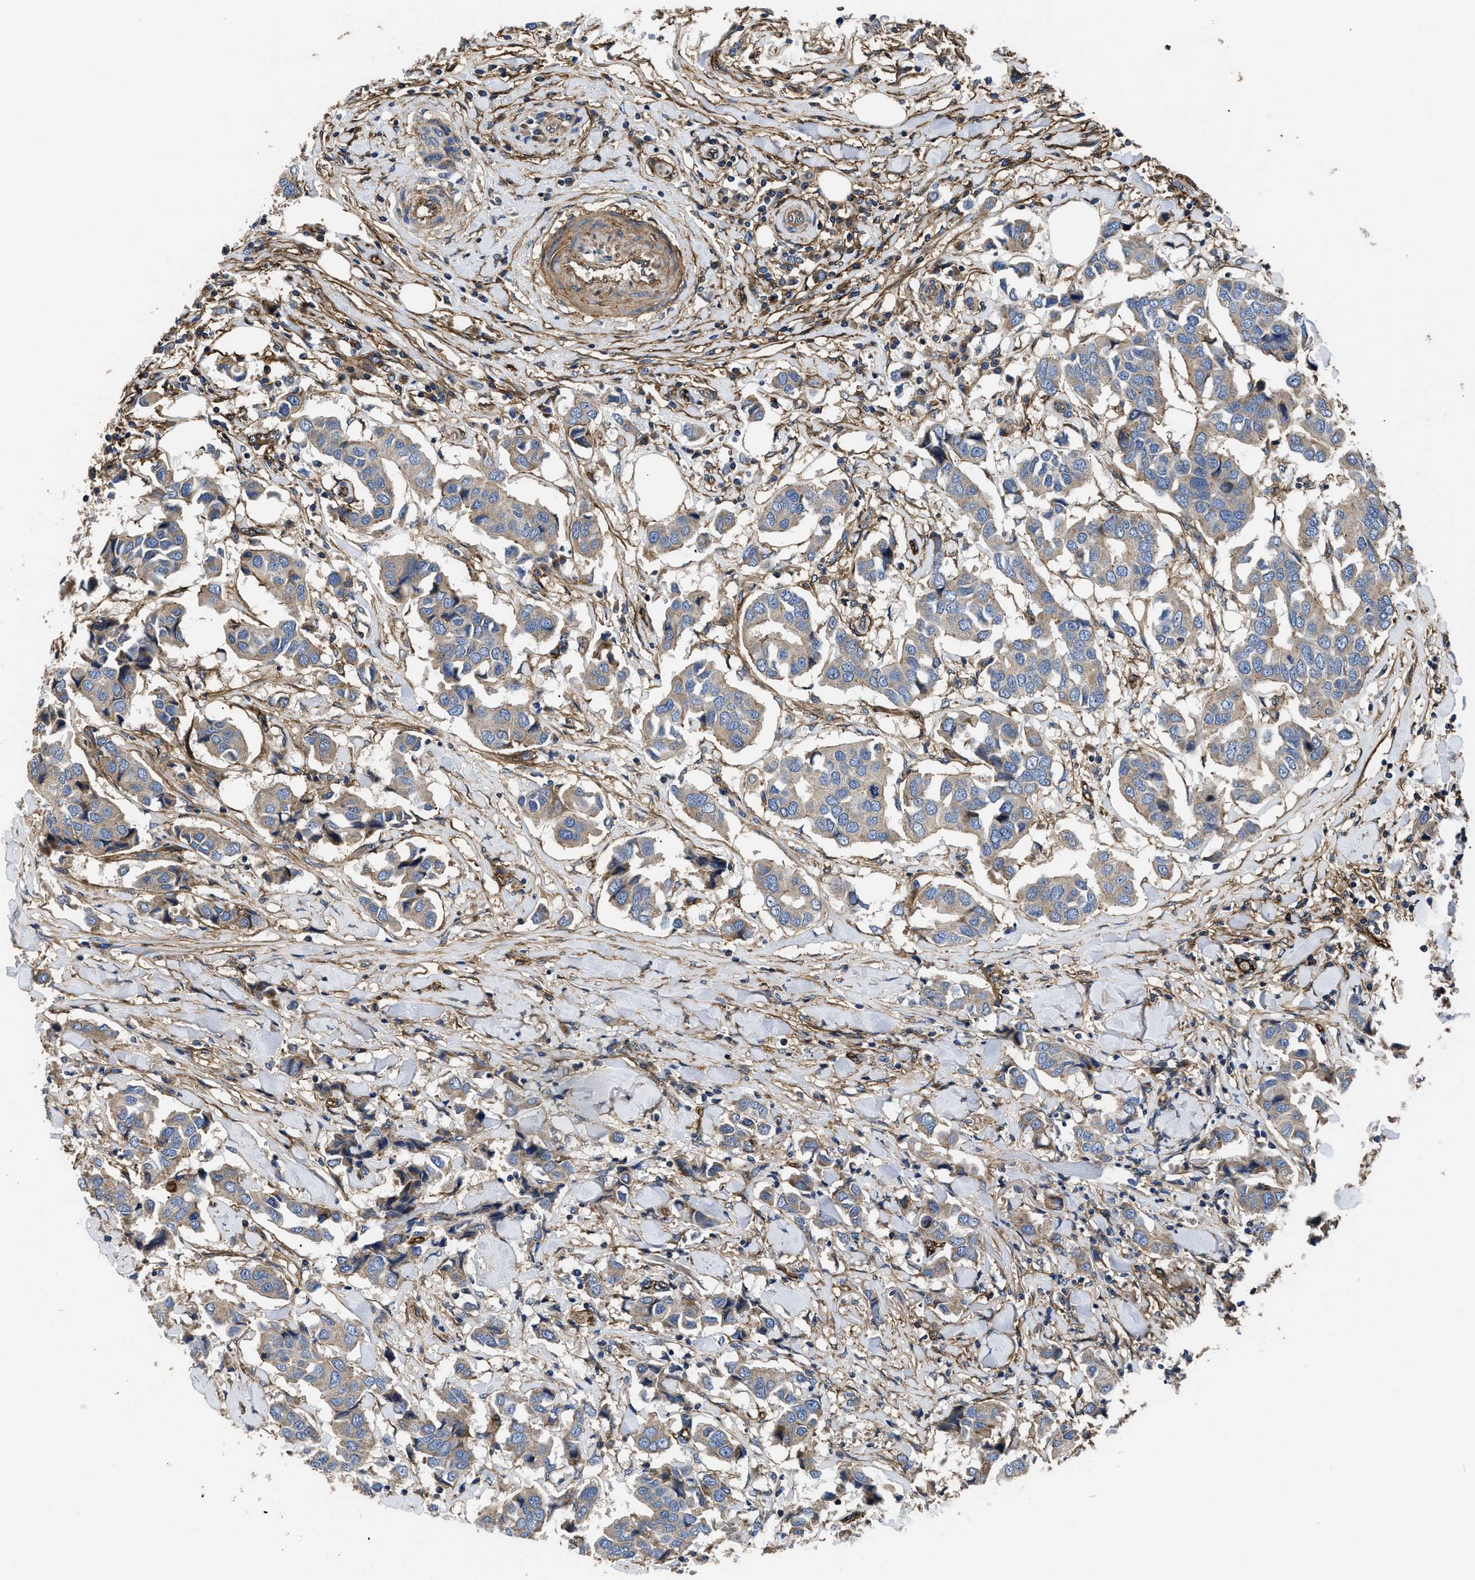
{"staining": {"intensity": "weak", "quantity": ">75%", "location": "cytoplasmic/membranous"}, "tissue": "breast cancer", "cell_type": "Tumor cells", "image_type": "cancer", "snomed": [{"axis": "morphology", "description": "Duct carcinoma"}, {"axis": "topography", "description": "Breast"}], "caption": "Approximately >75% of tumor cells in human breast invasive ductal carcinoma show weak cytoplasmic/membranous protein staining as visualized by brown immunohistochemical staining.", "gene": "NT5E", "patient": {"sex": "female", "age": 80}}